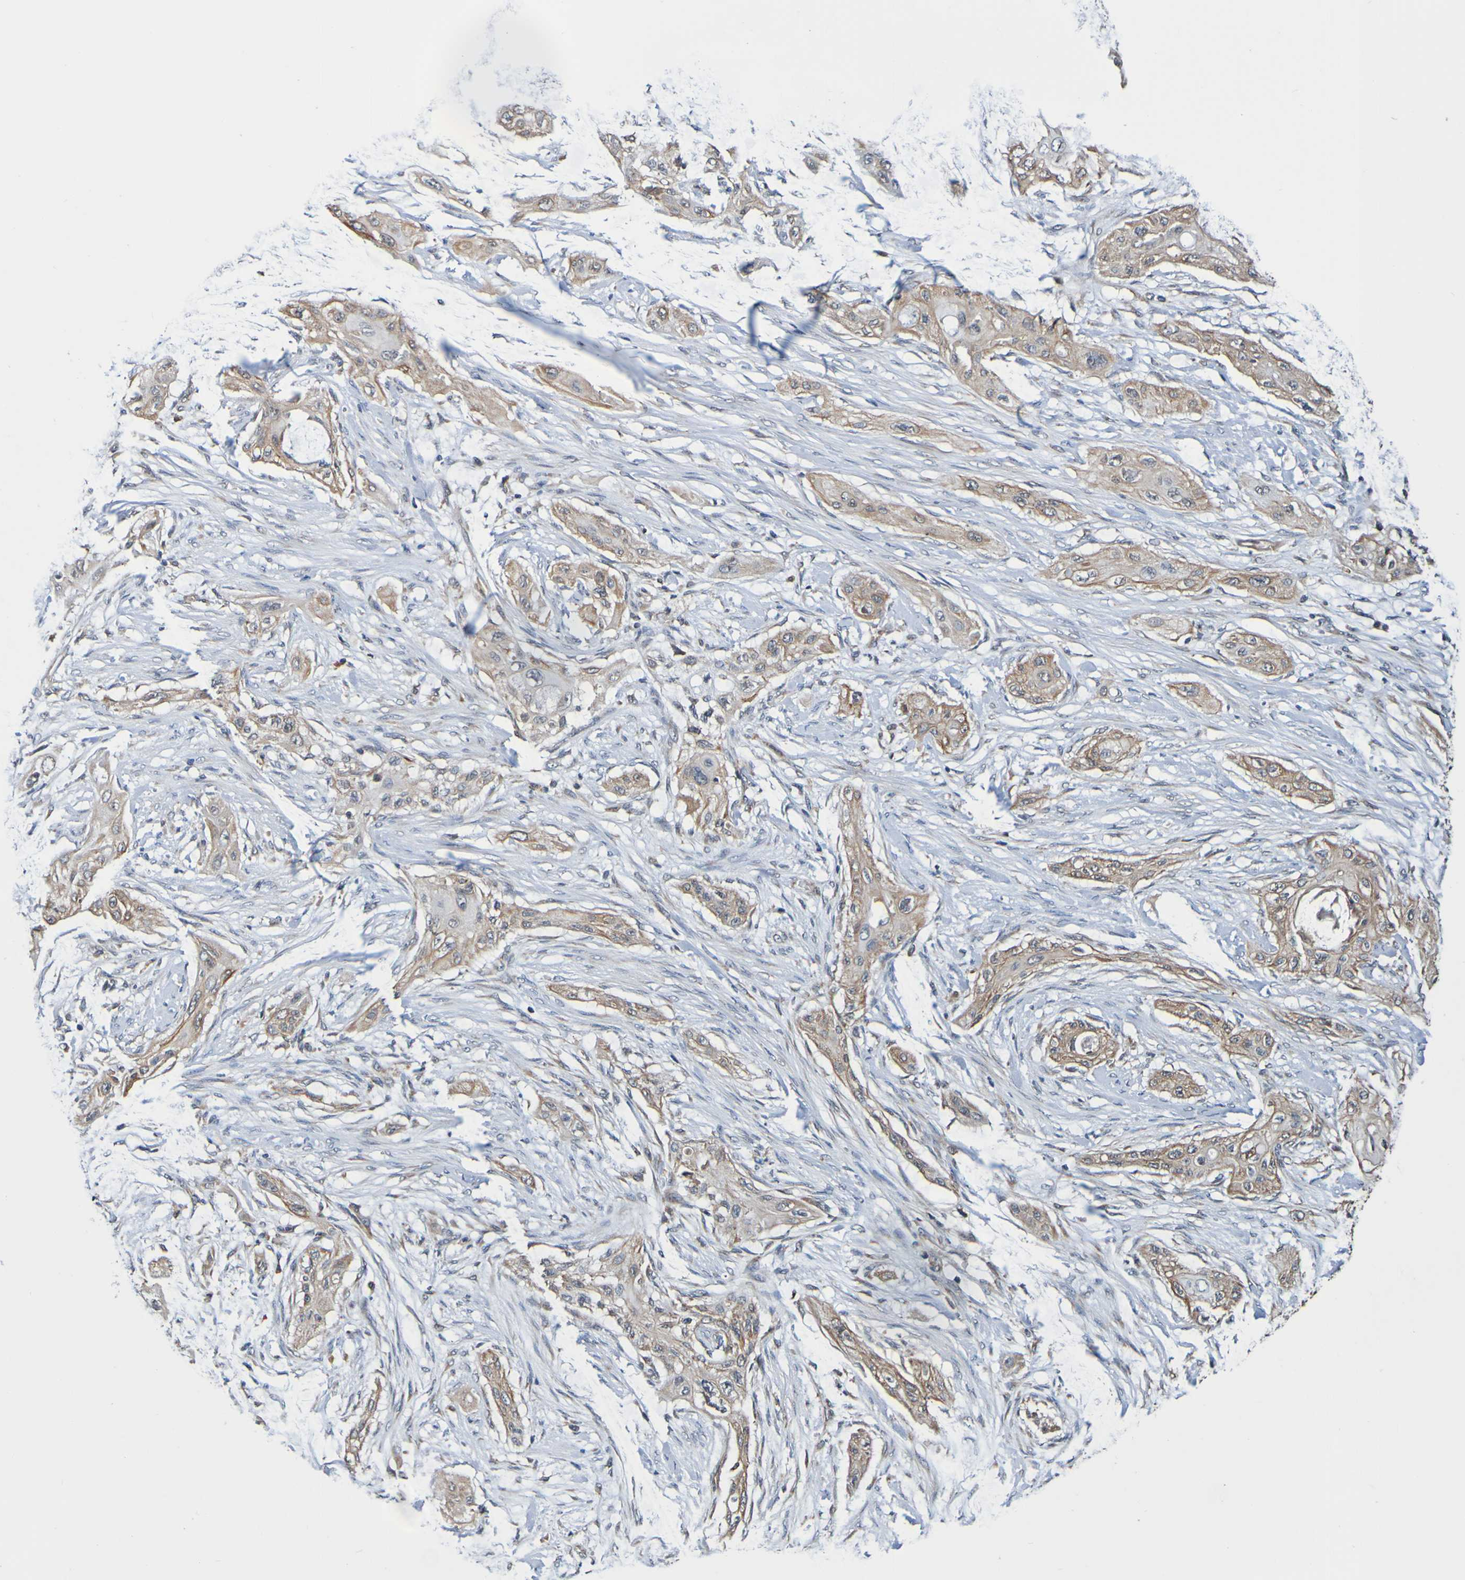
{"staining": {"intensity": "weak", "quantity": ">75%", "location": "cytoplasmic/membranous"}, "tissue": "lung cancer", "cell_type": "Tumor cells", "image_type": "cancer", "snomed": [{"axis": "morphology", "description": "Squamous cell carcinoma, NOS"}, {"axis": "topography", "description": "Lung"}], "caption": "Approximately >75% of tumor cells in squamous cell carcinoma (lung) display weak cytoplasmic/membranous protein staining as visualized by brown immunohistochemical staining.", "gene": "AXIN1", "patient": {"sex": "female", "age": 47}}